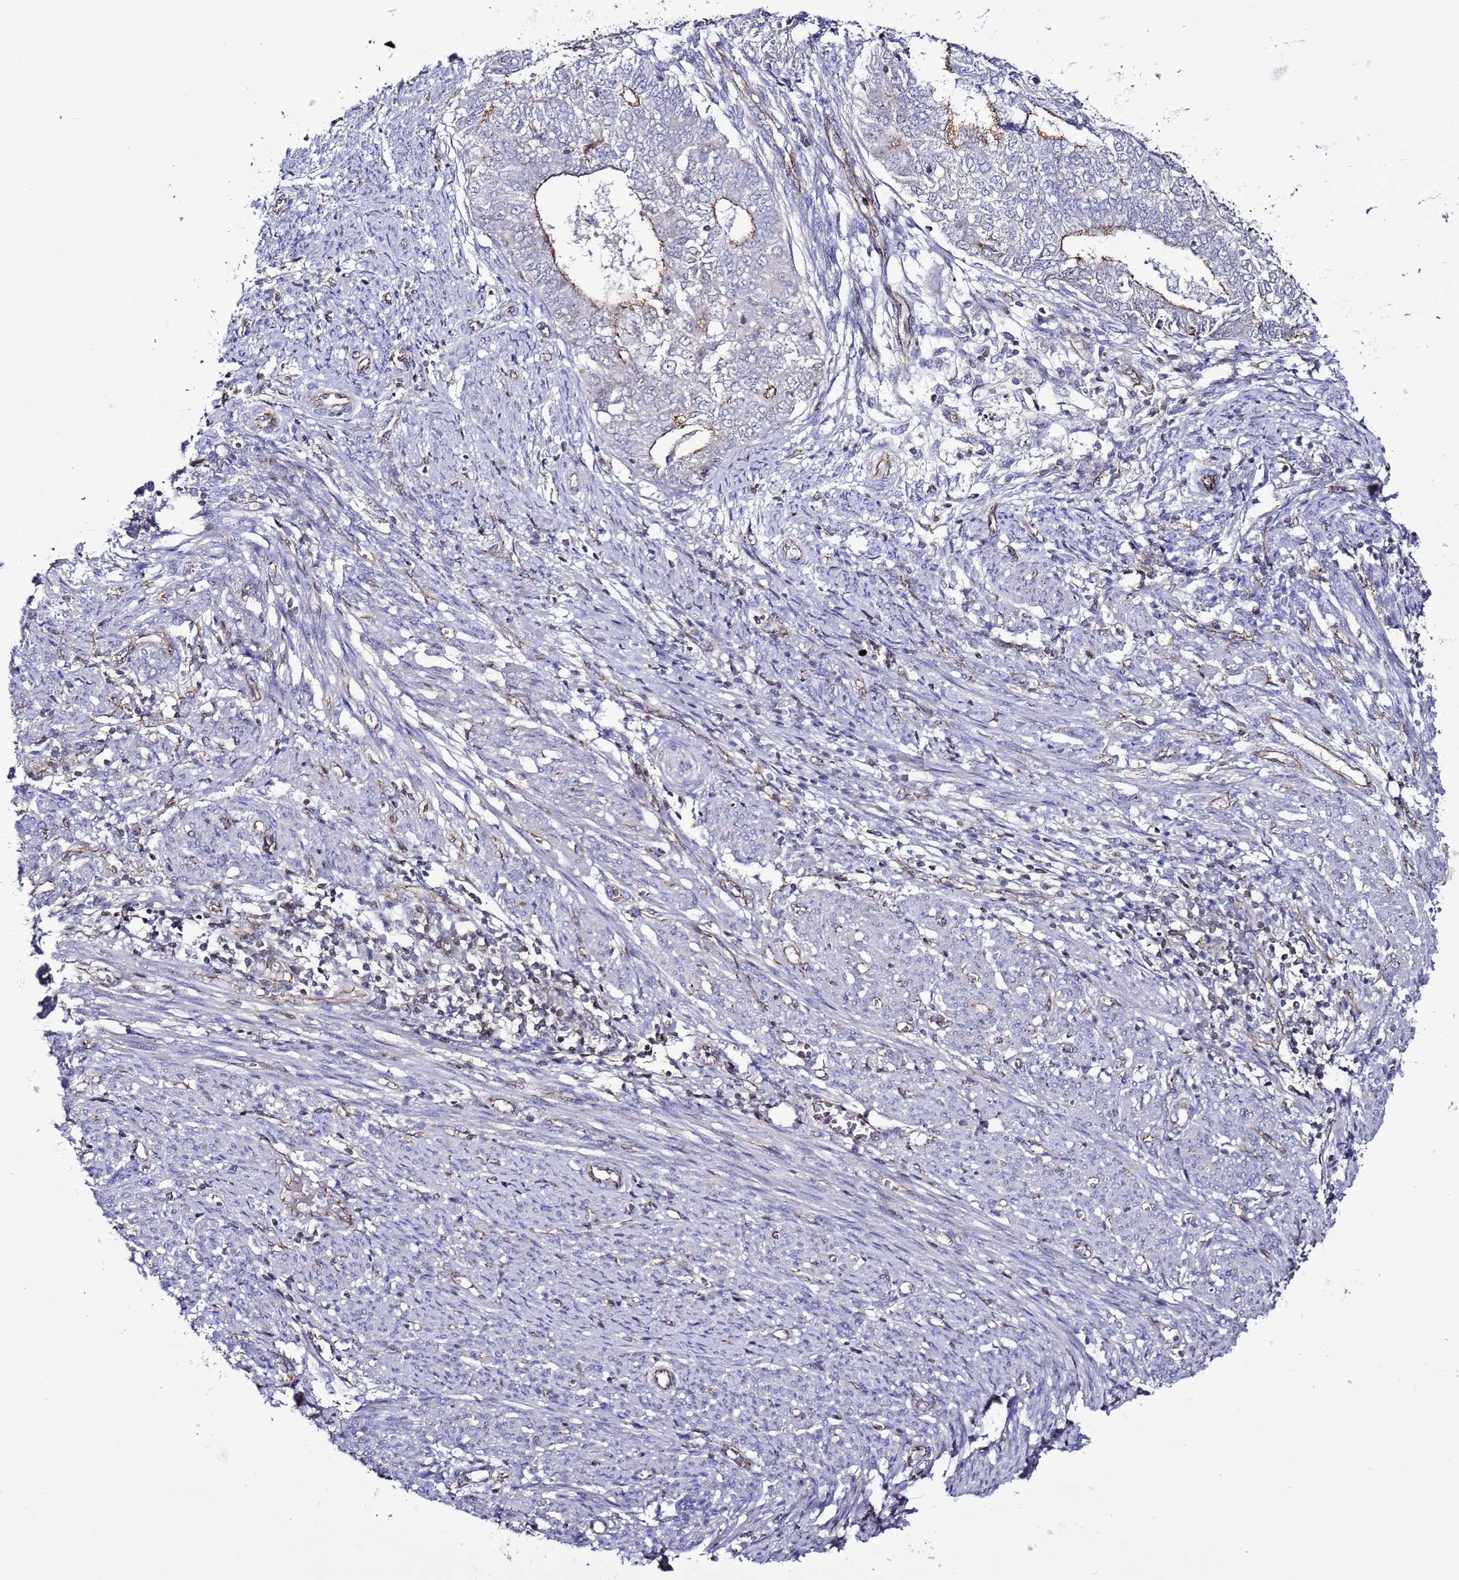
{"staining": {"intensity": "moderate", "quantity": "<25%", "location": "cytoplasmic/membranous"}, "tissue": "endometrial cancer", "cell_type": "Tumor cells", "image_type": "cancer", "snomed": [{"axis": "morphology", "description": "Adenocarcinoma, NOS"}, {"axis": "topography", "description": "Endometrium"}], "caption": "This photomicrograph demonstrates immunohistochemistry staining of human endometrial adenocarcinoma, with low moderate cytoplasmic/membranous expression in about <25% of tumor cells.", "gene": "TENM3", "patient": {"sex": "female", "age": 62}}